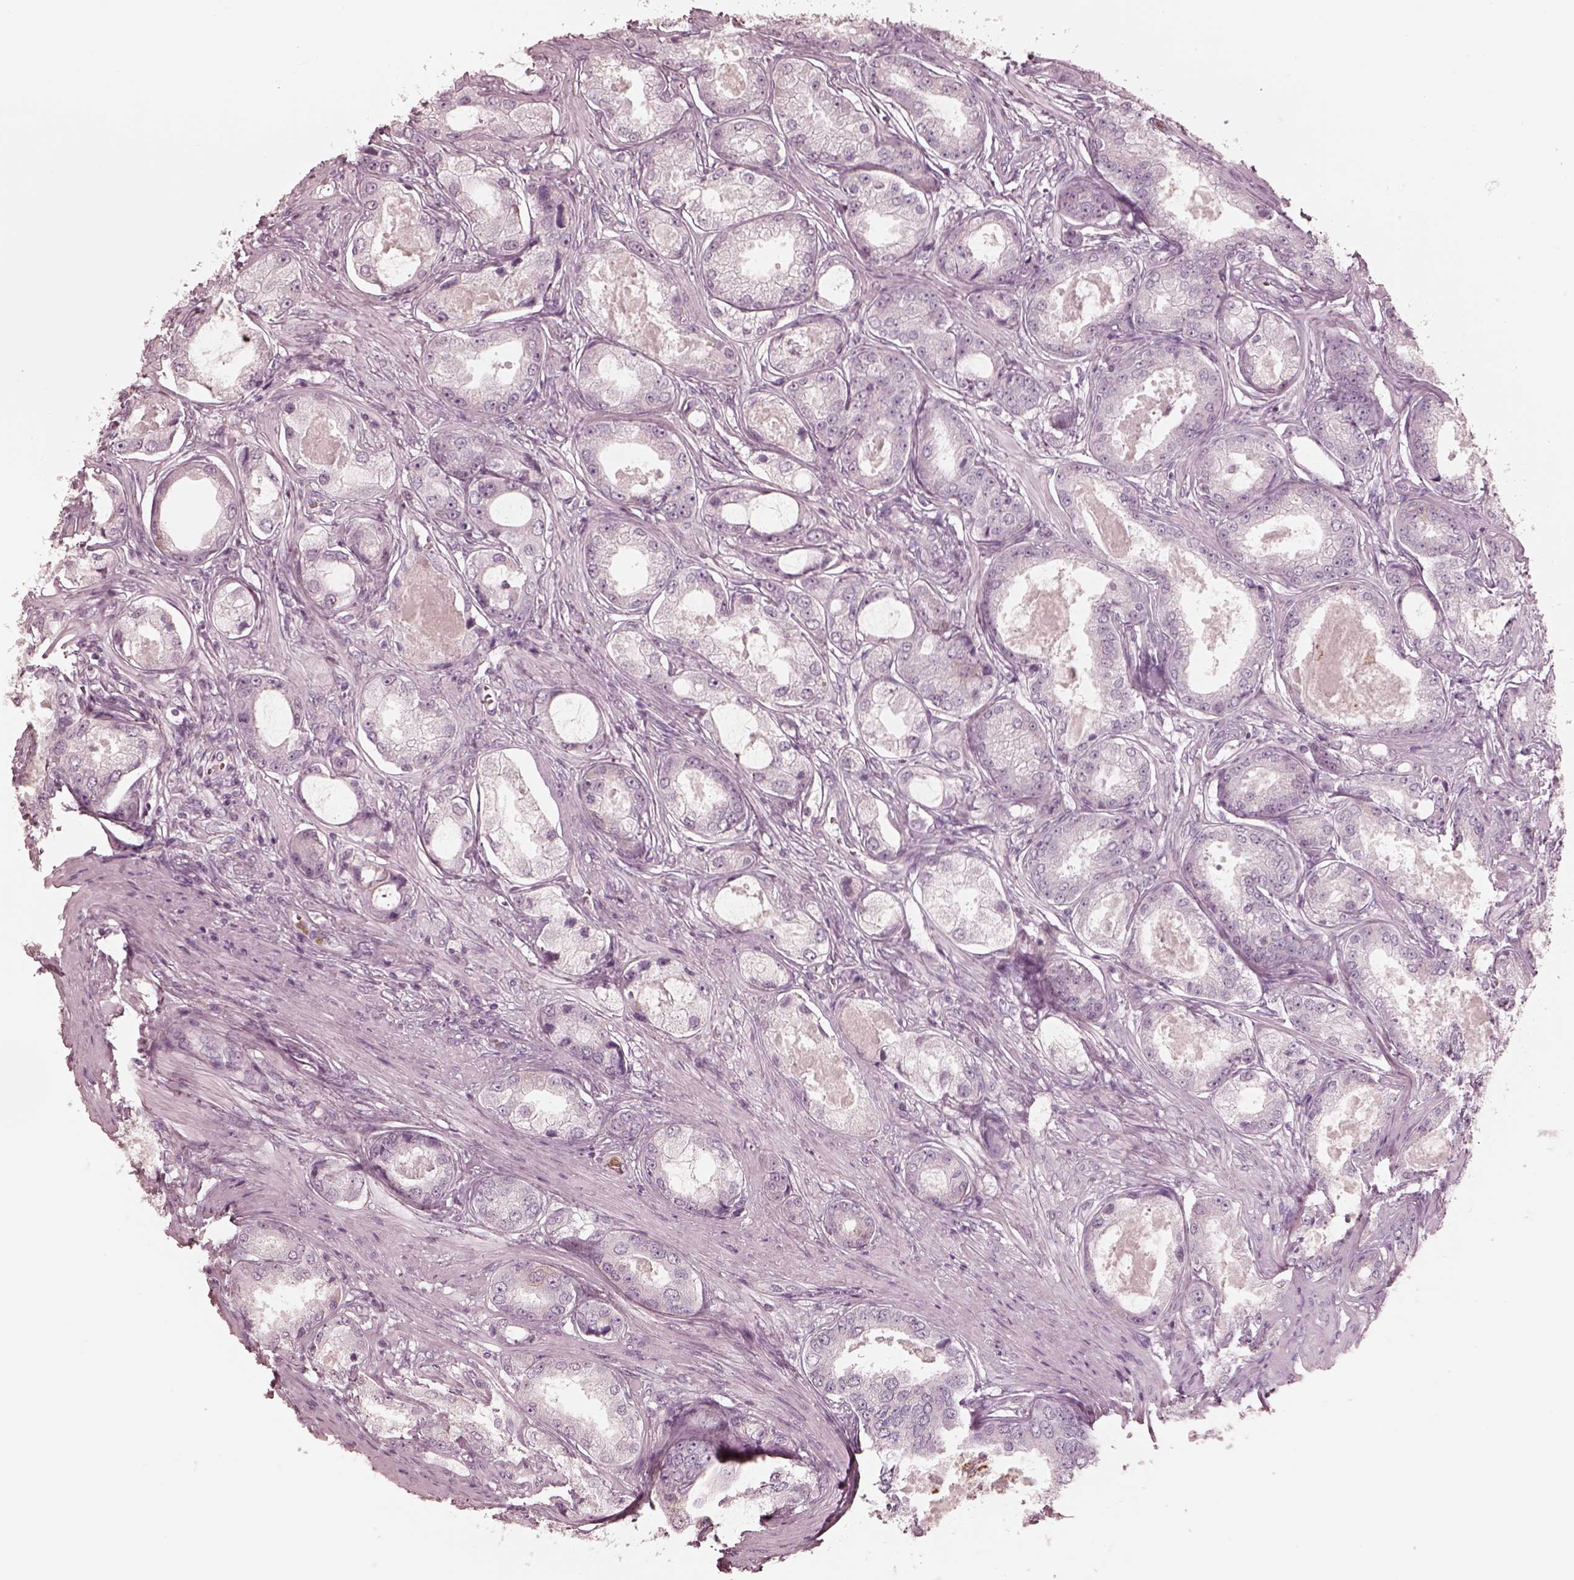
{"staining": {"intensity": "negative", "quantity": "none", "location": "none"}, "tissue": "prostate cancer", "cell_type": "Tumor cells", "image_type": "cancer", "snomed": [{"axis": "morphology", "description": "Adenocarcinoma, Low grade"}, {"axis": "topography", "description": "Prostate"}], "caption": "IHC micrograph of neoplastic tissue: human prostate cancer (adenocarcinoma (low-grade)) stained with DAB shows no significant protein positivity in tumor cells.", "gene": "GPRIN1", "patient": {"sex": "male", "age": 68}}